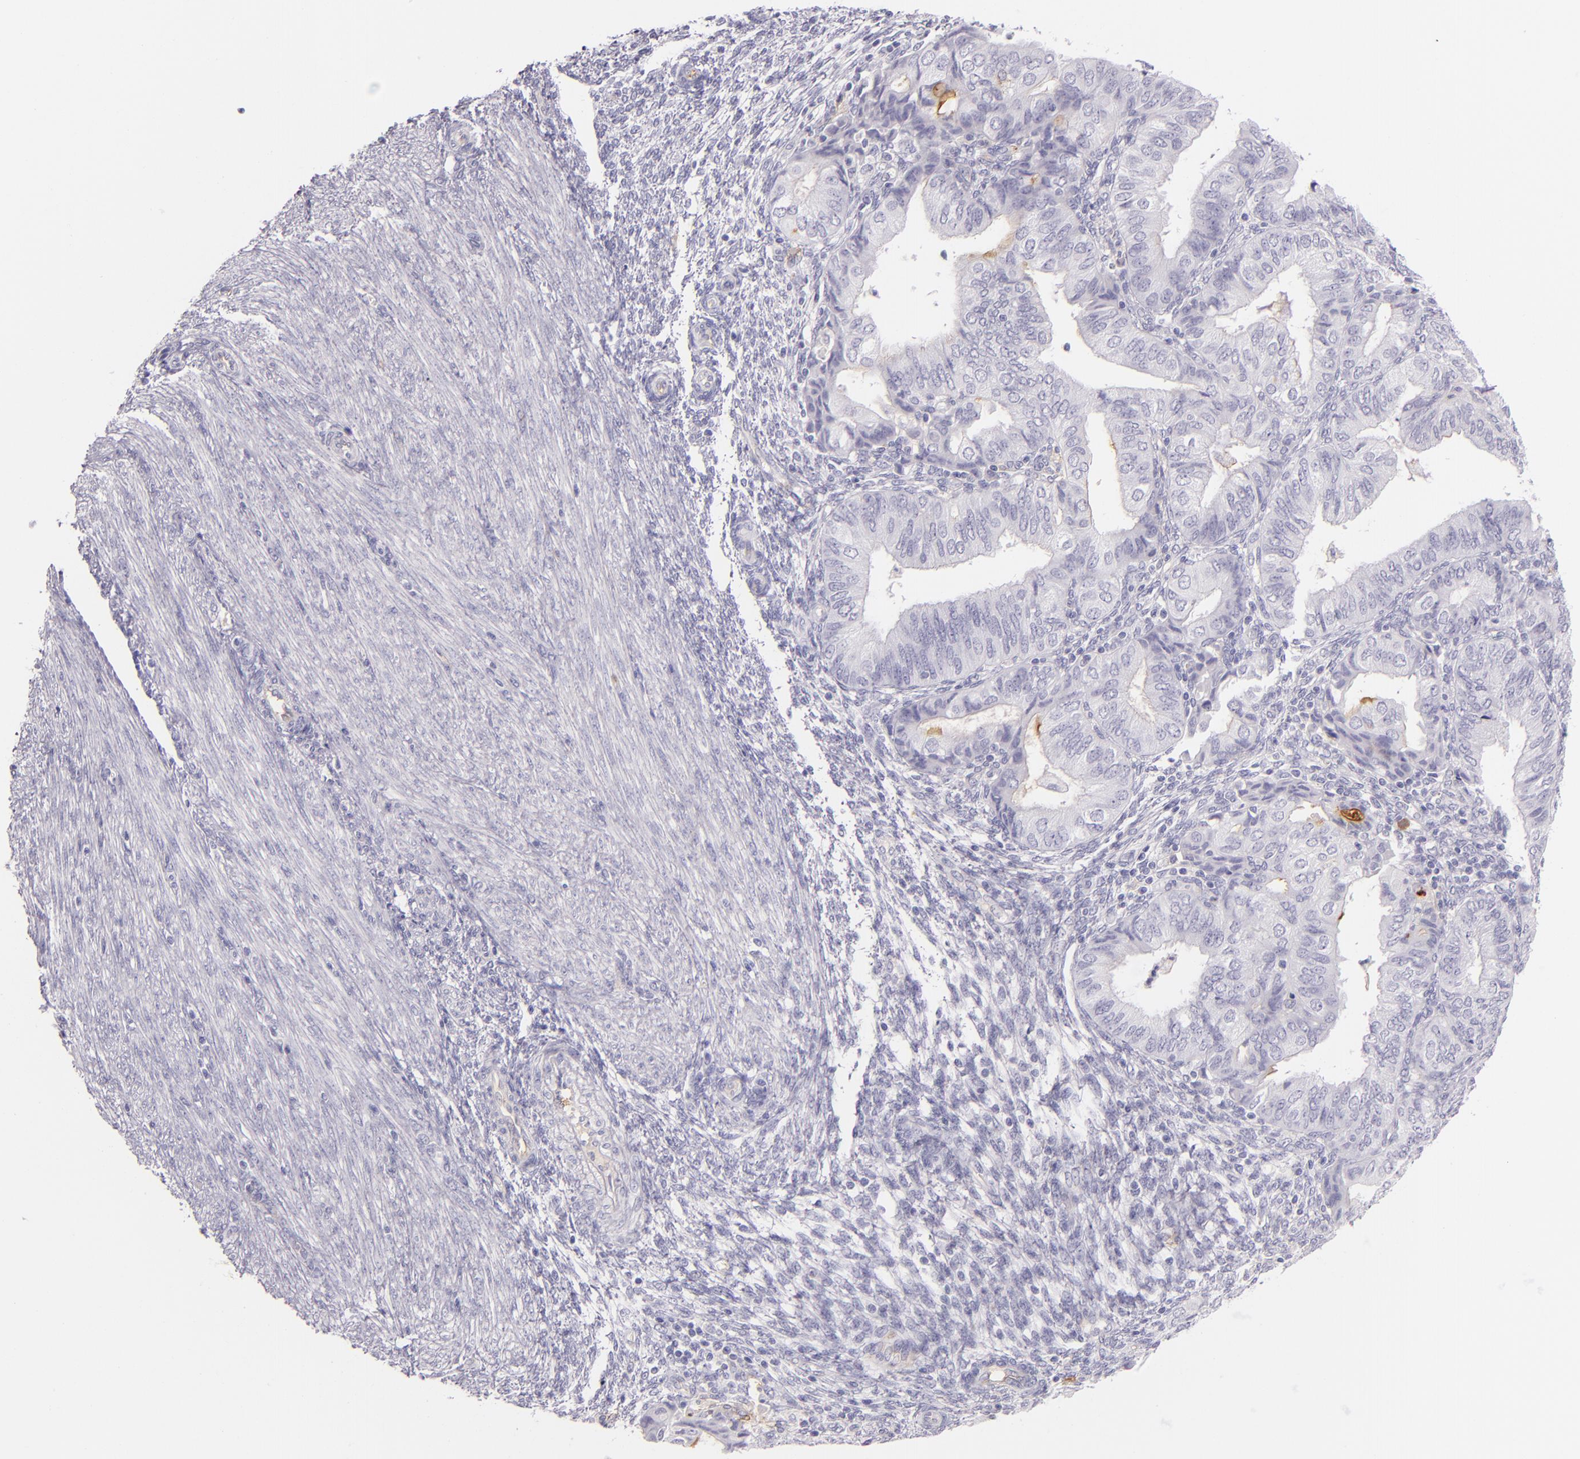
{"staining": {"intensity": "negative", "quantity": "none", "location": "none"}, "tissue": "endometrial cancer", "cell_type": "Tumor cells", "image_type": "cancer", "snomed": [{"axis": "morphology", "description": "Adenocarcinoma, NOS"}, {"axis": "topography", "description": "Endometrium"}], "caption": "Tumor cells are negative for brown protein staining in endometrial adenocarcinoma.", "gene": "ICAM1", "patient": {"sex": "female", "age": 51}}